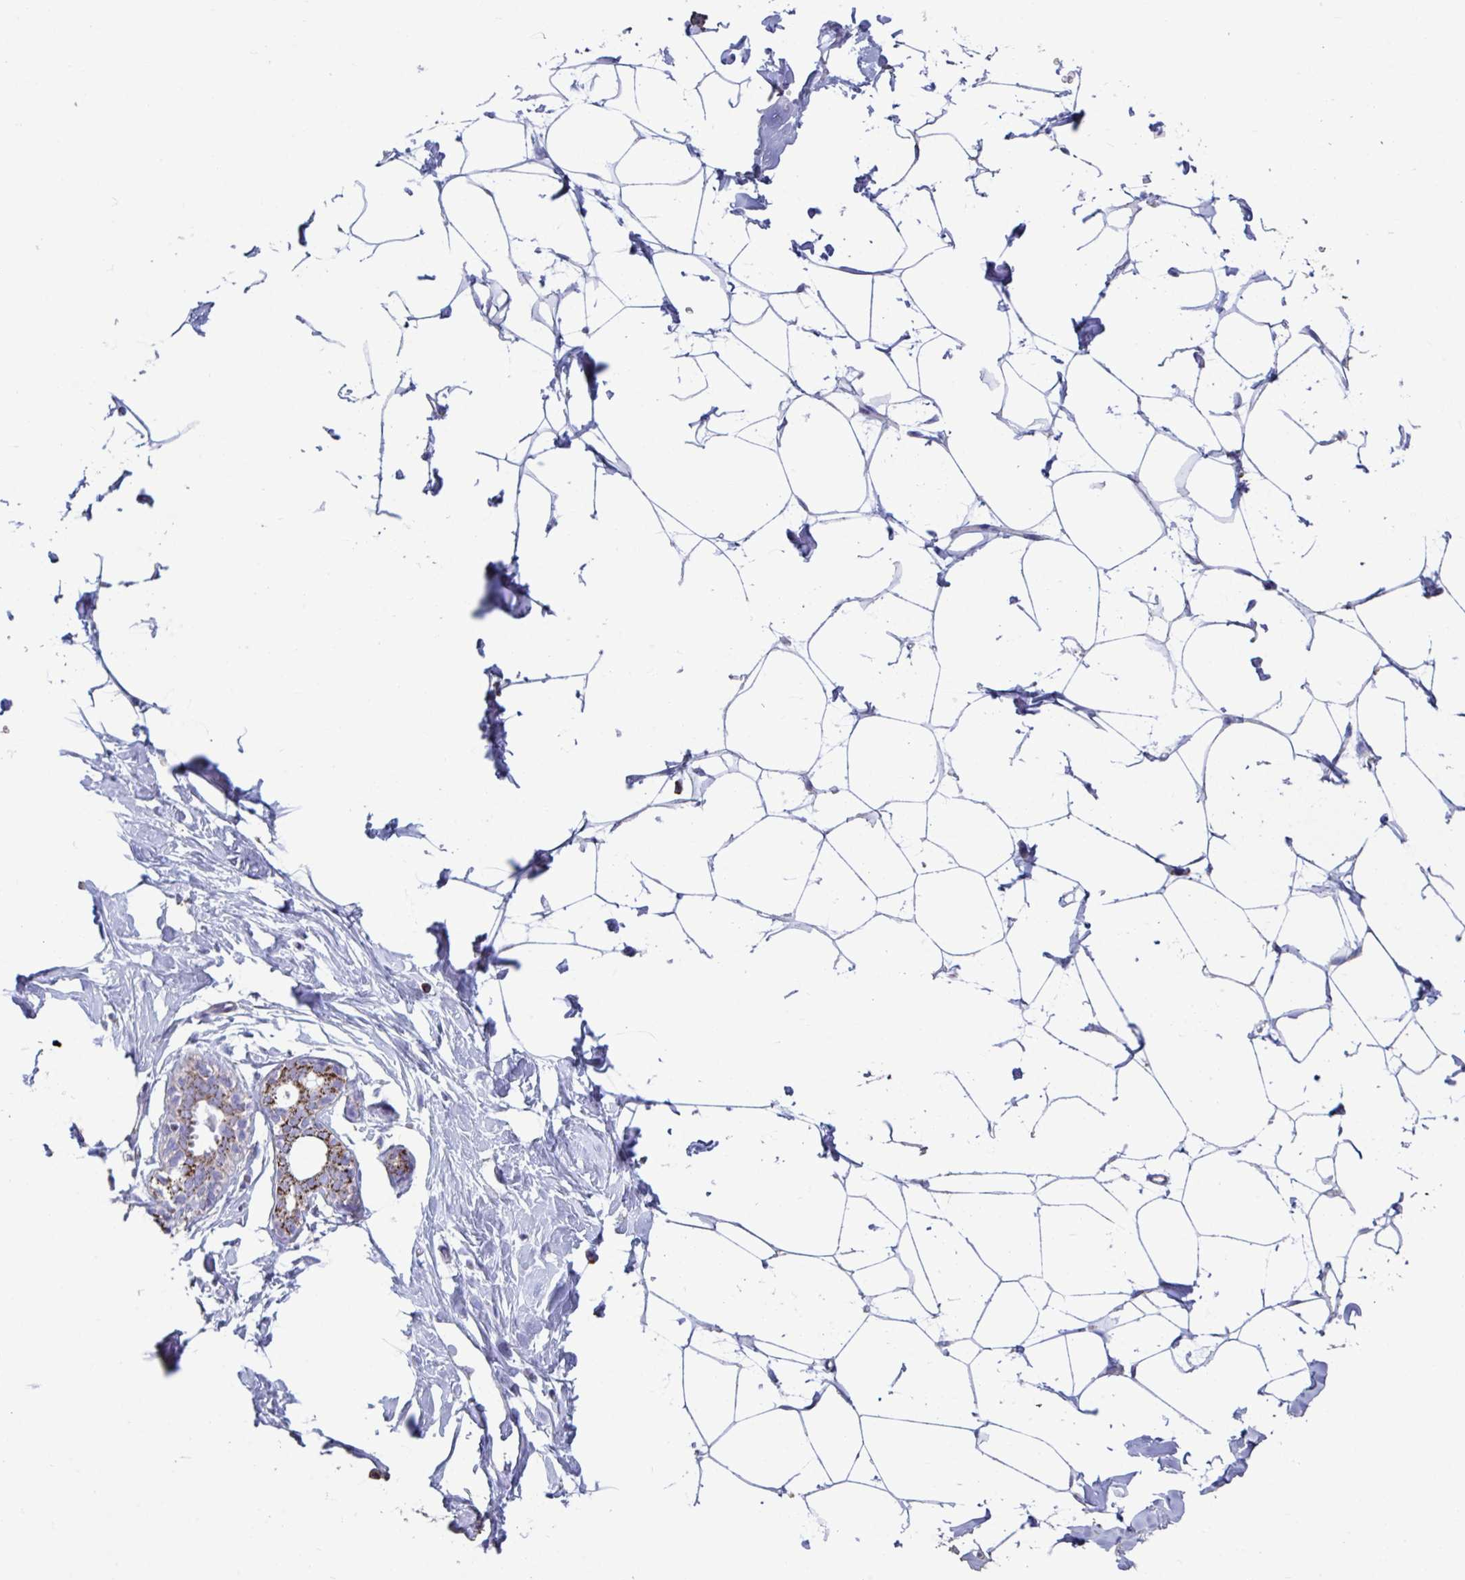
{"staining": {"intensity": "negative", "quantity": "none", "location": "none"}, "tissue": "breast", "cell_type": "Adipocytes", "image_type": "normal", "snomed": [{"axis": "morphology", "description": "Normal tissue, NOS"}, {"axis": "topography", "description": "Breast"}], "caption": "Immunohistochemistry image of normal breast: breast stained with DAB (3,3'-diaminobenzidine) shows no significant protein staining in adipocytes.", "gene": "BCAT2", "patient": {"sex": "female", "age": 27}}